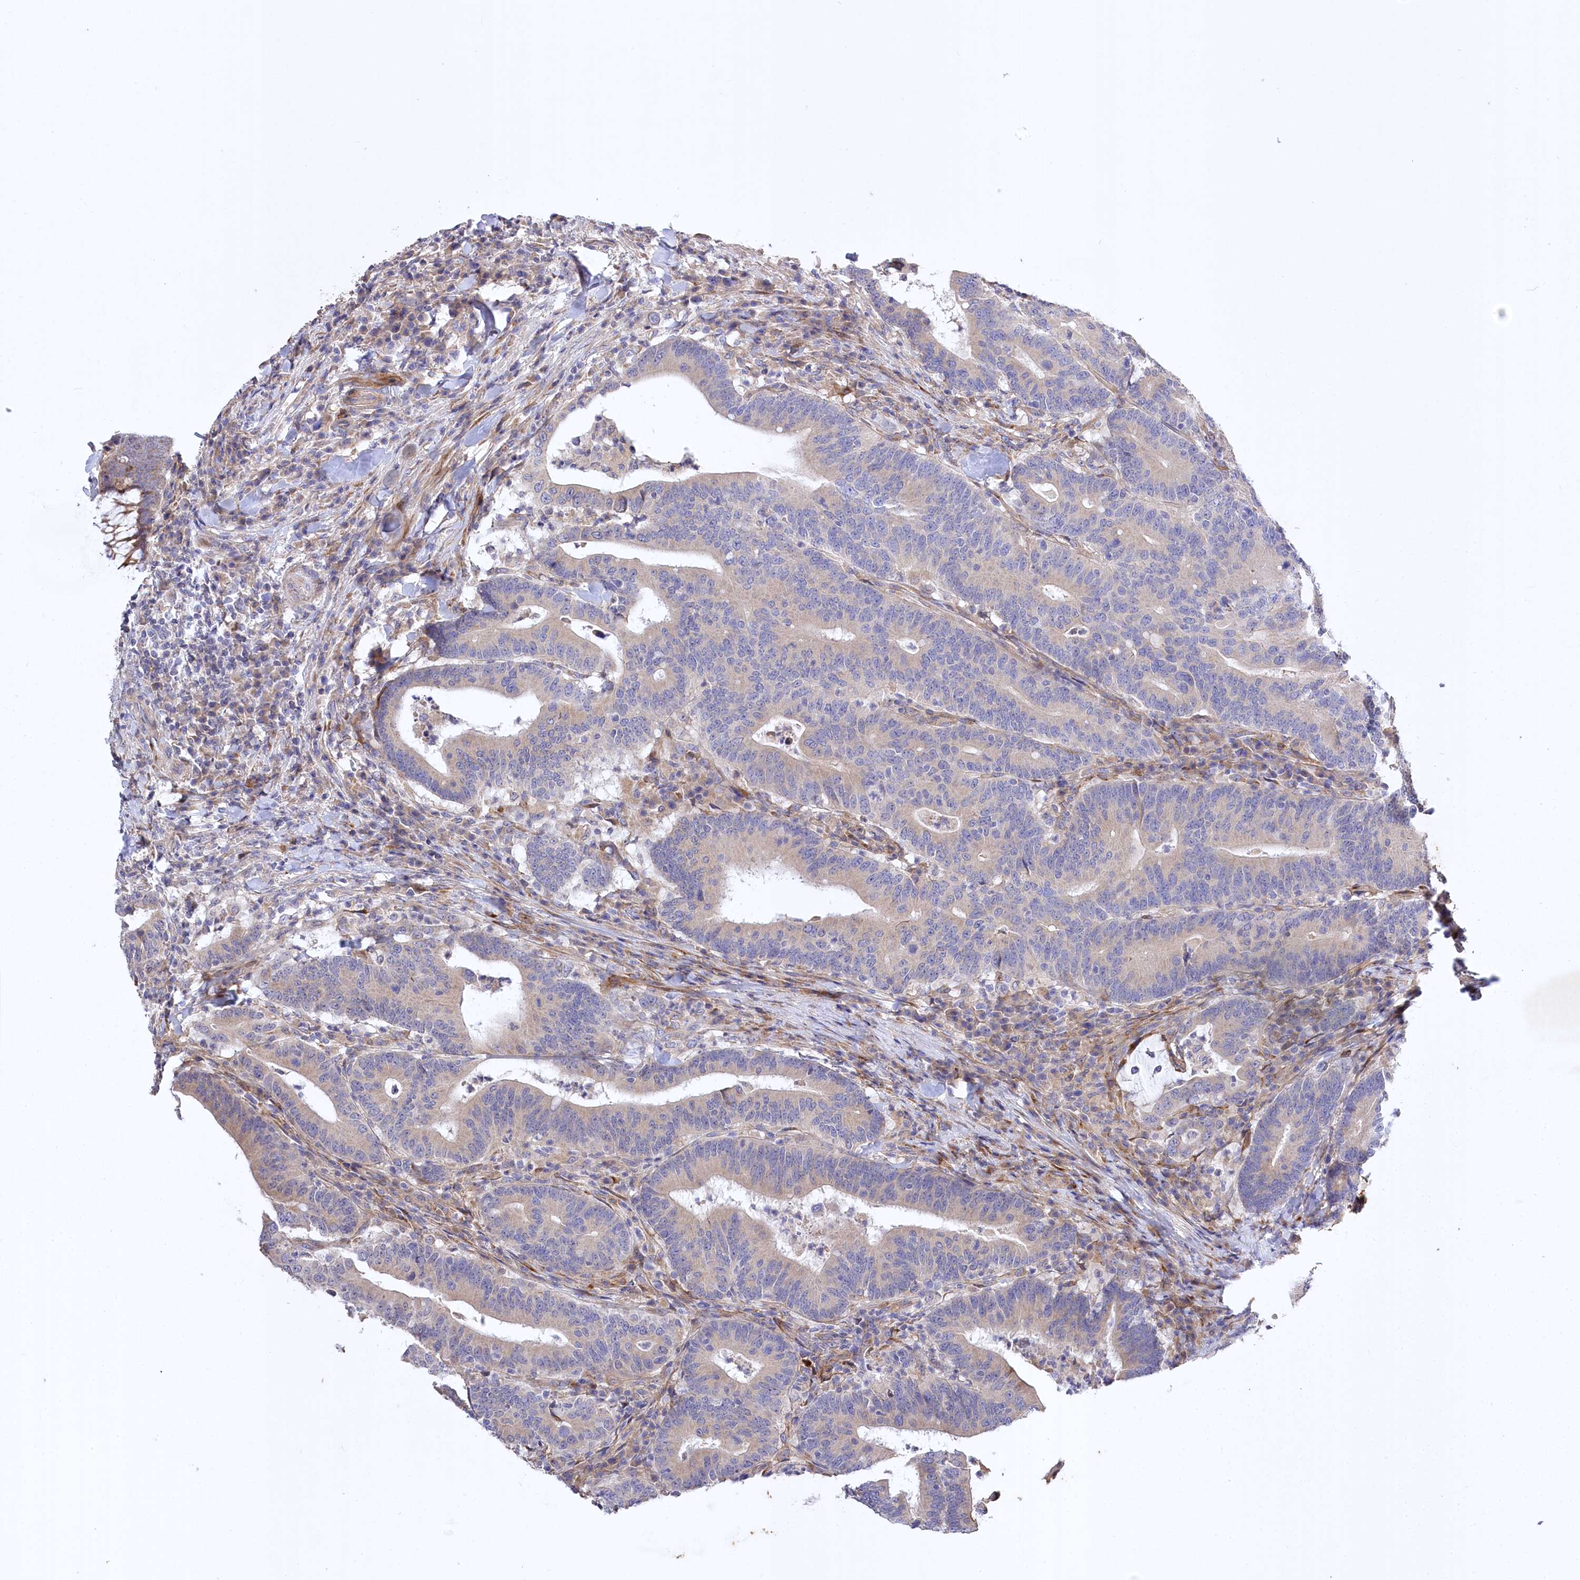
{"staining": {"intensity": "weak", "quantity": "<25%", "location": "cytoplasmic/membranous"}, "tissue": "colorectal cancer", "cell_type": "Tumor cells", "image_type": "cancer", "snomed": [{"axis": "morphology", "description": "Adenocarcinoma, NOS"}, {"axis": "topography", "description": "Colon"}], "caption": "The histopathology image shows no staining of tumor cells in adenocarcinoma (colorectal).", "gene": "TRUB1", "patient": {"sex": "female", "age": 66}}